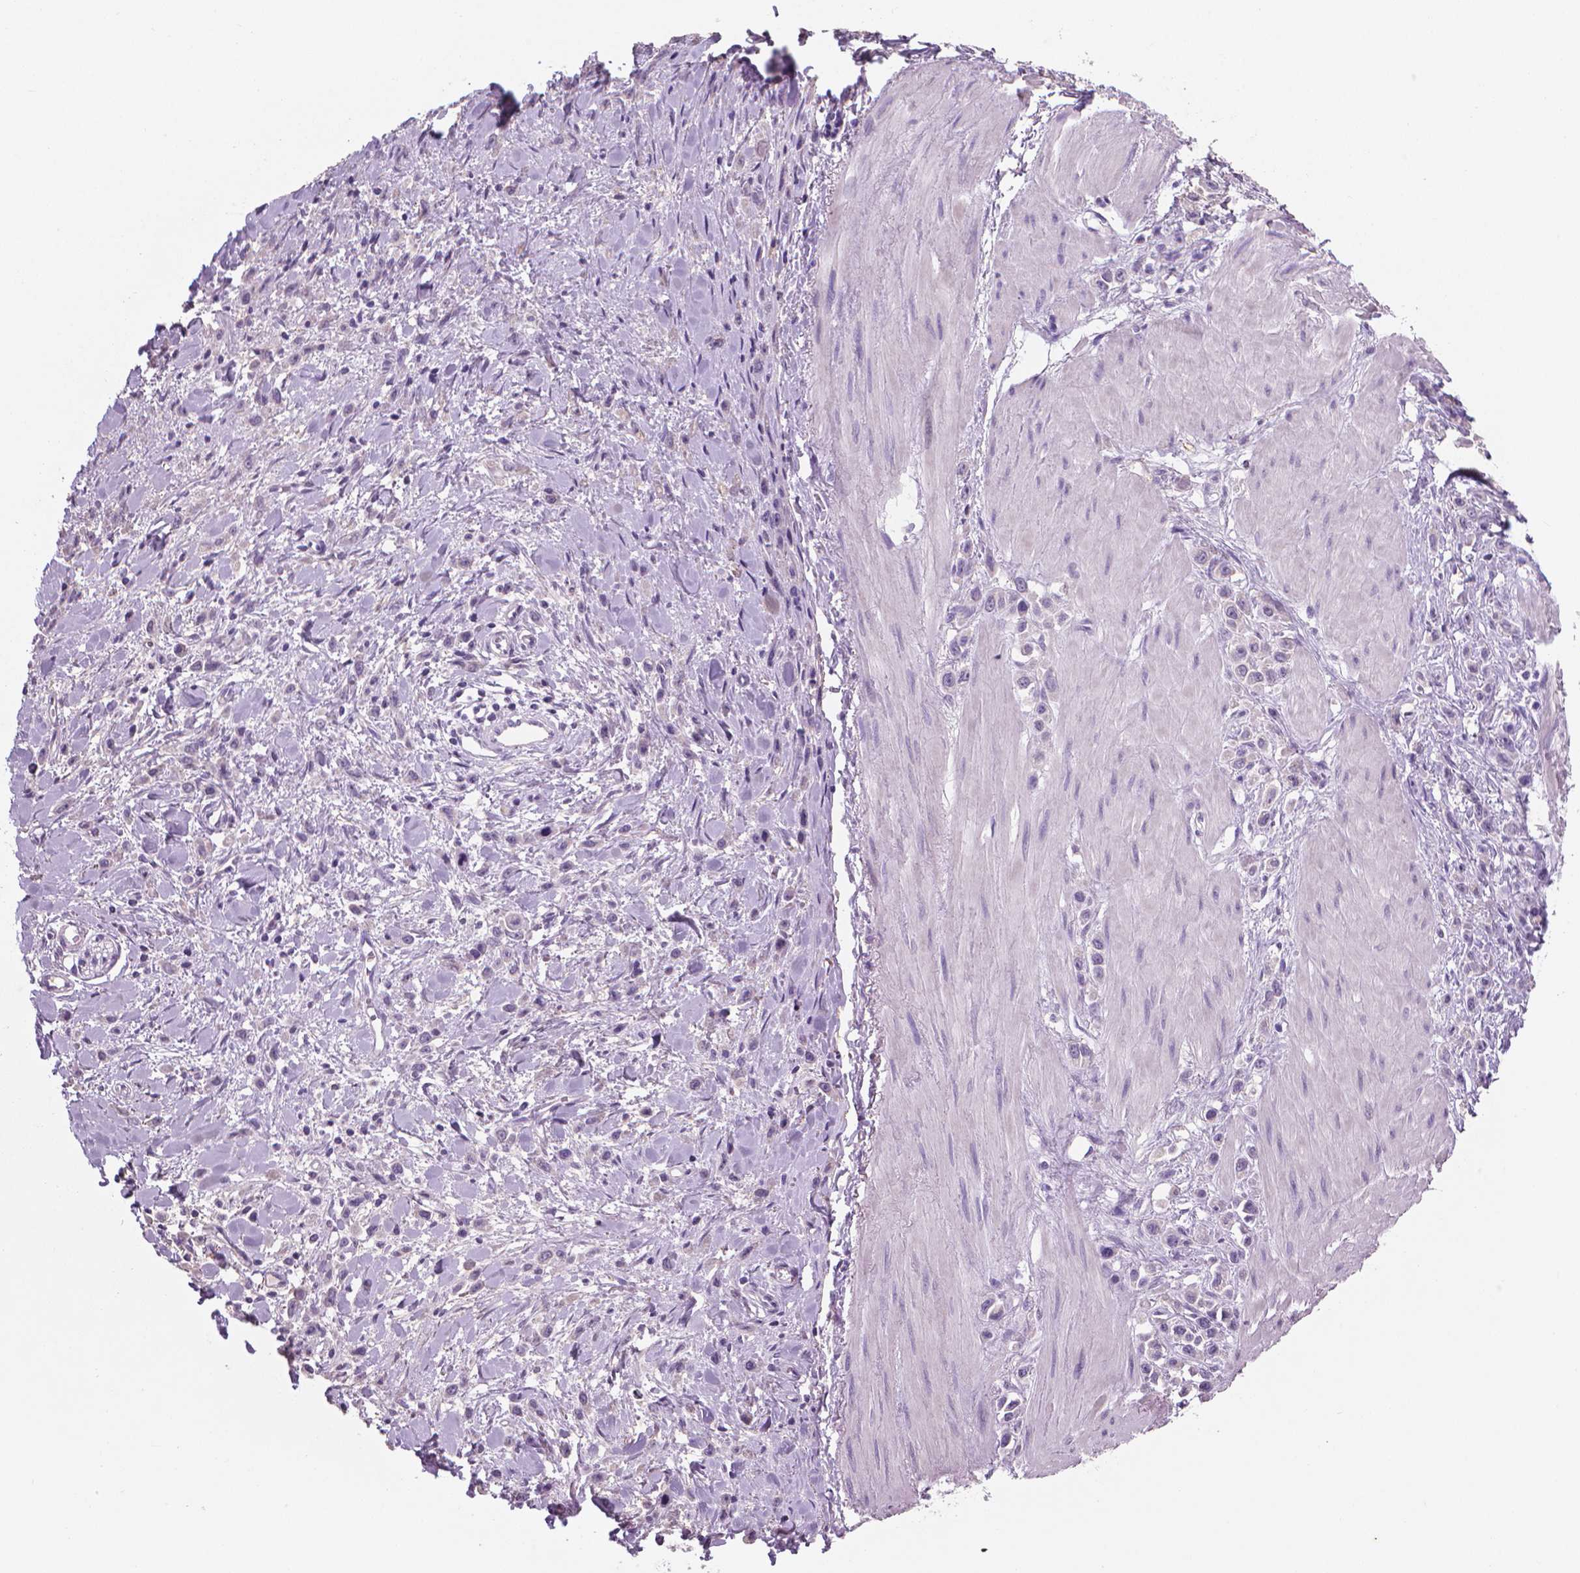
{"staining": {"intensity": "negative", "quantity": "none", "location": "none"}, "tissue": "stomach cancer", "cell_type": "Tumor cells", "image_type": "cancer", "snomed": [{"axis": "morphology", "description": "Adenocarcinoma, NOS"}, {"axis": "topography", "description": "Stomach"}], "caption": "Tumor cells are negative for protein expression in human stomach cancer.", "gene": "XPNPEP2", "patient": {"sex": "male", "age": 47}}